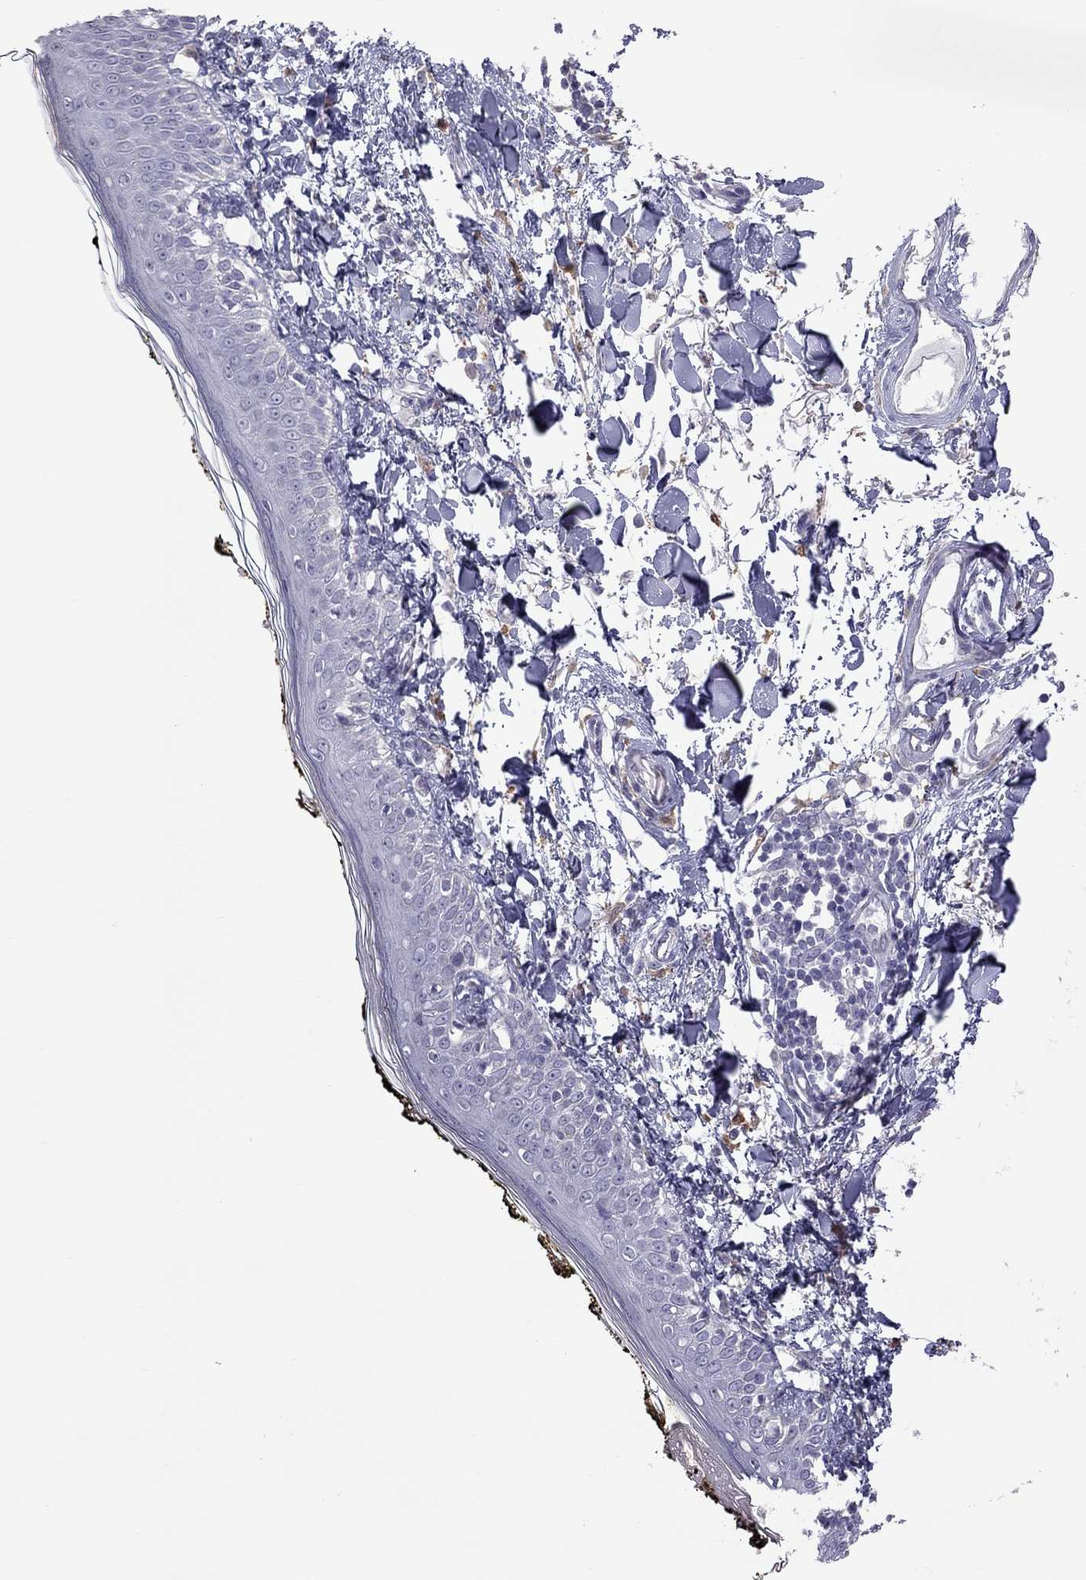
{"staining": {"intensity": "negative", "quantity": "none", "location": "none"}, "tissue": "skin", "cell_type": "Fibroblasts", "image_type": "normal", "snomed": [{"axis": "morphology", "description": "Normal tissue, NOS"}, {"axis": "topography", "description": "Skin"}], "caption": "The photomicrograph reveals no staining of fibroblasts in benign skin.", "gene": "PPP1R3A", "patient": {"sex": "male", "age": 76}}